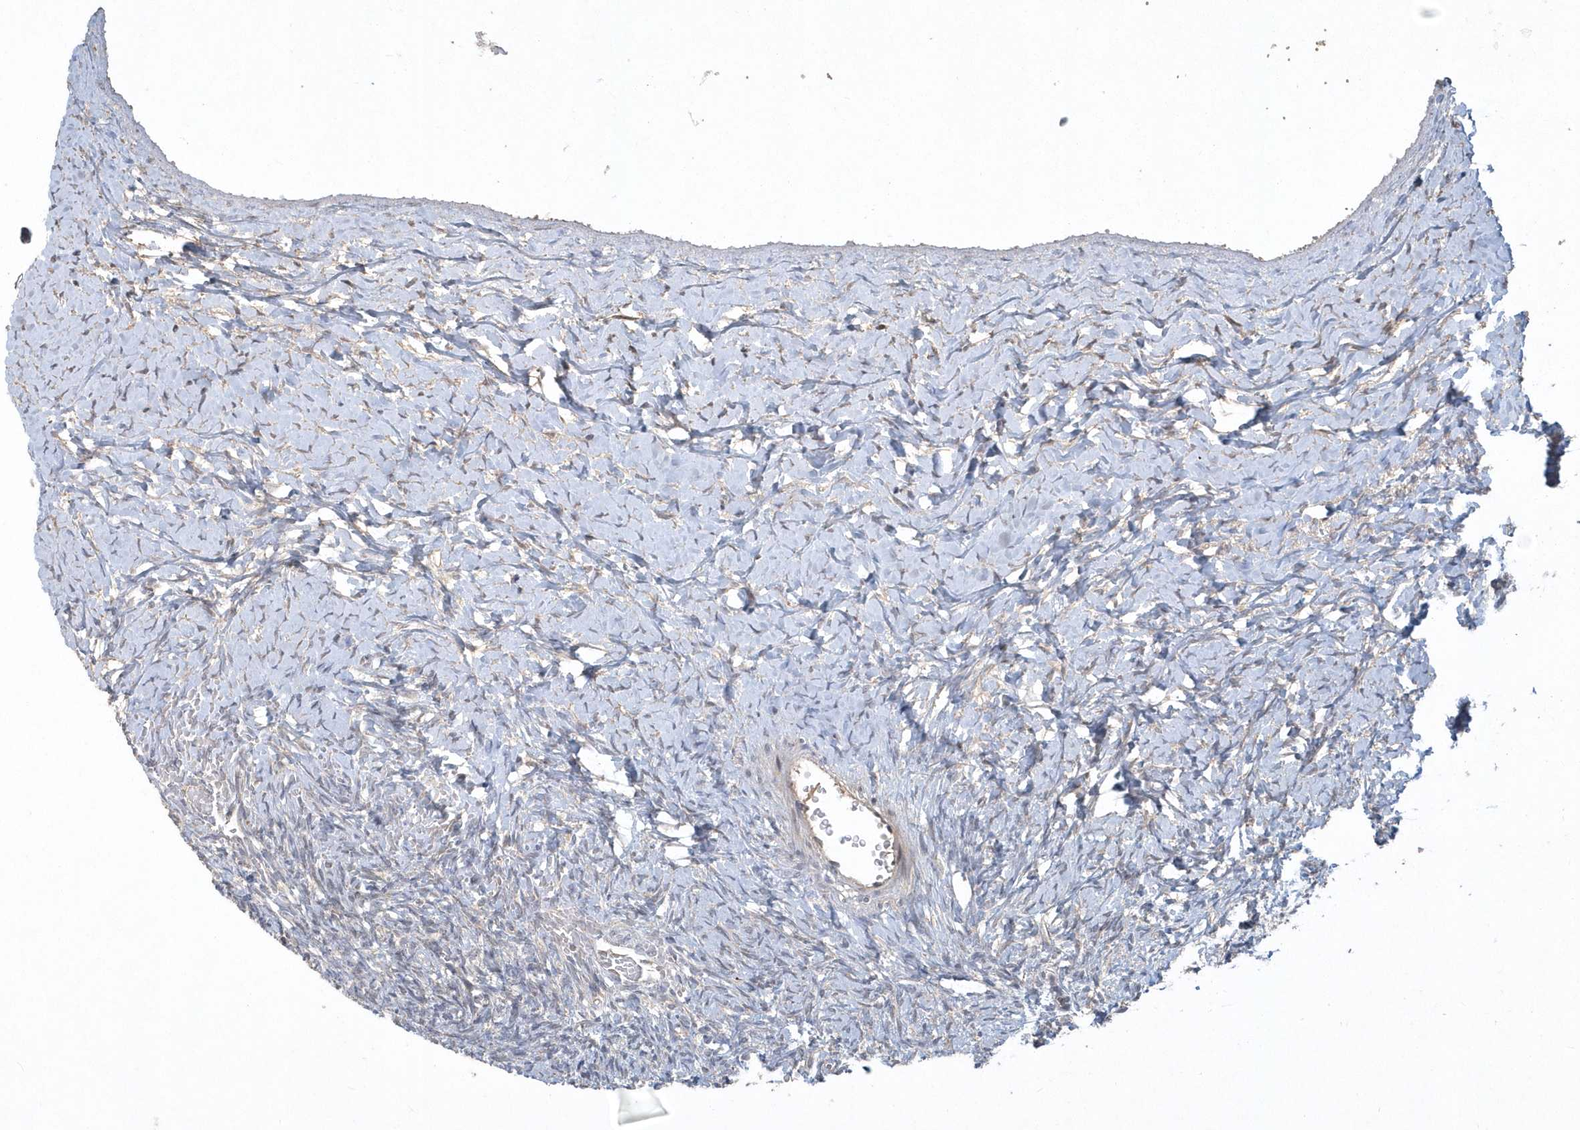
{"staining": {"intensity": "weak", "quantity": "25%-75%", "location": "cytoplasmic/membranous"}, "tissue": "ovary", "cell_type": "Ovarian stroma cells", "image_type": "normal", "snomed": [{"axis": "morphology", "description": "Normal tissue, NOS"}, {"axis": "morphology", "description": "Developmental malformation"}, {"axis": "topography", "description": "Ovary"}], "caption": "Ovary stained with a brown dye exhibits weak cytoplasmic/membranous positive positivity in about 25%-75% of ovarian stroma cells.", "gene": "TRAIP", "patient": {"sex": "female", "age": 39}}